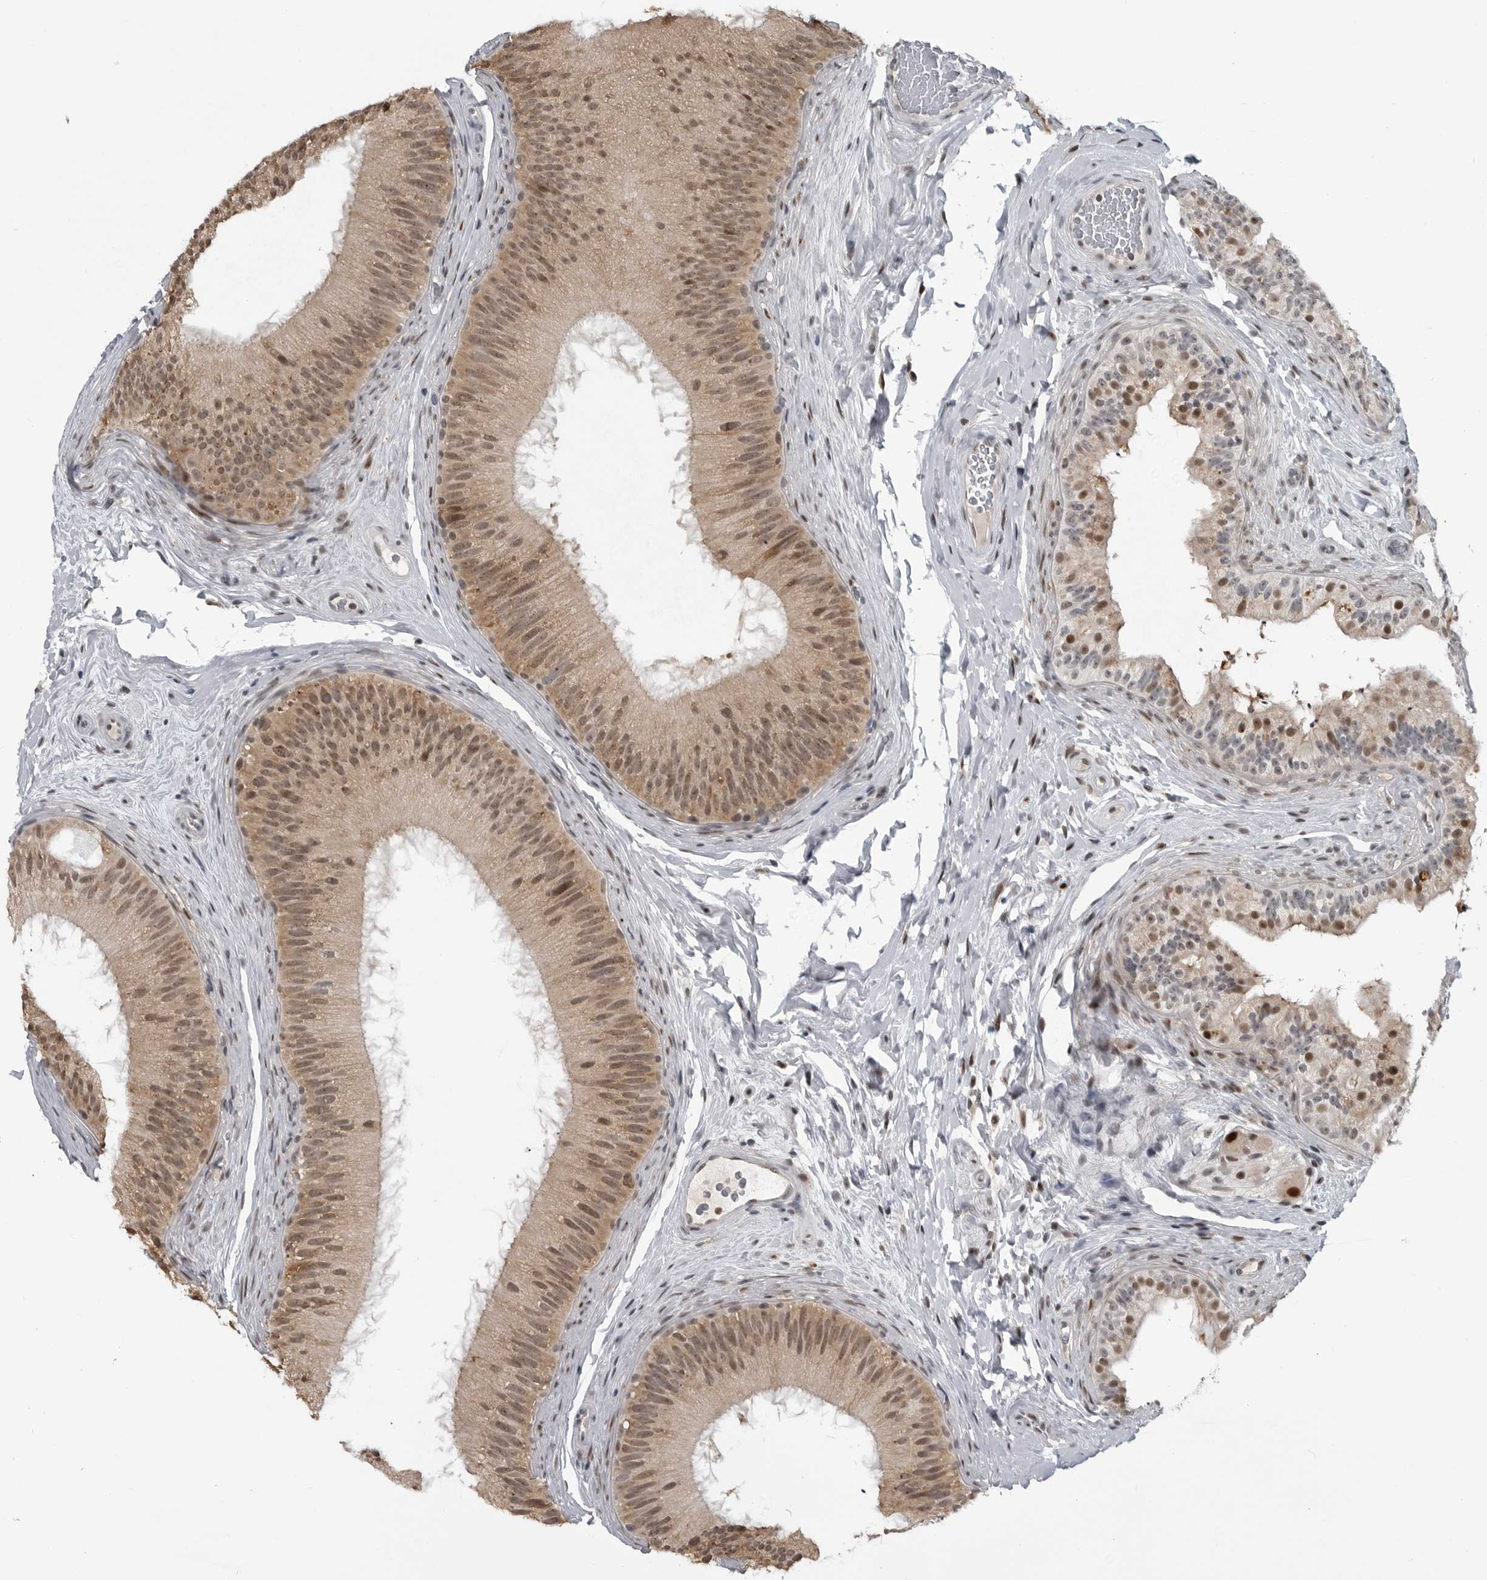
{"staining": {"intensity": "moderate", "quantity": ">75%", "location": "nuclear"}, "tissue": "epididymis", "cell_type": "Glandular cells", "image_type": "normal", "snomed": [{"axis": "morphology", "description": "Normal tissue, NOS"}, {"axis": "topography", "description": "Epididymis"}], "caption": "High-power microscopy captured an immunohistochemistry (IHC) photomicrograph of unremarkable epididymis, revealing moderate nuclear staining in about >75% of glandular cells.", "gene": "C8orf58", "patient": {"sex": "male", "age": 45}}